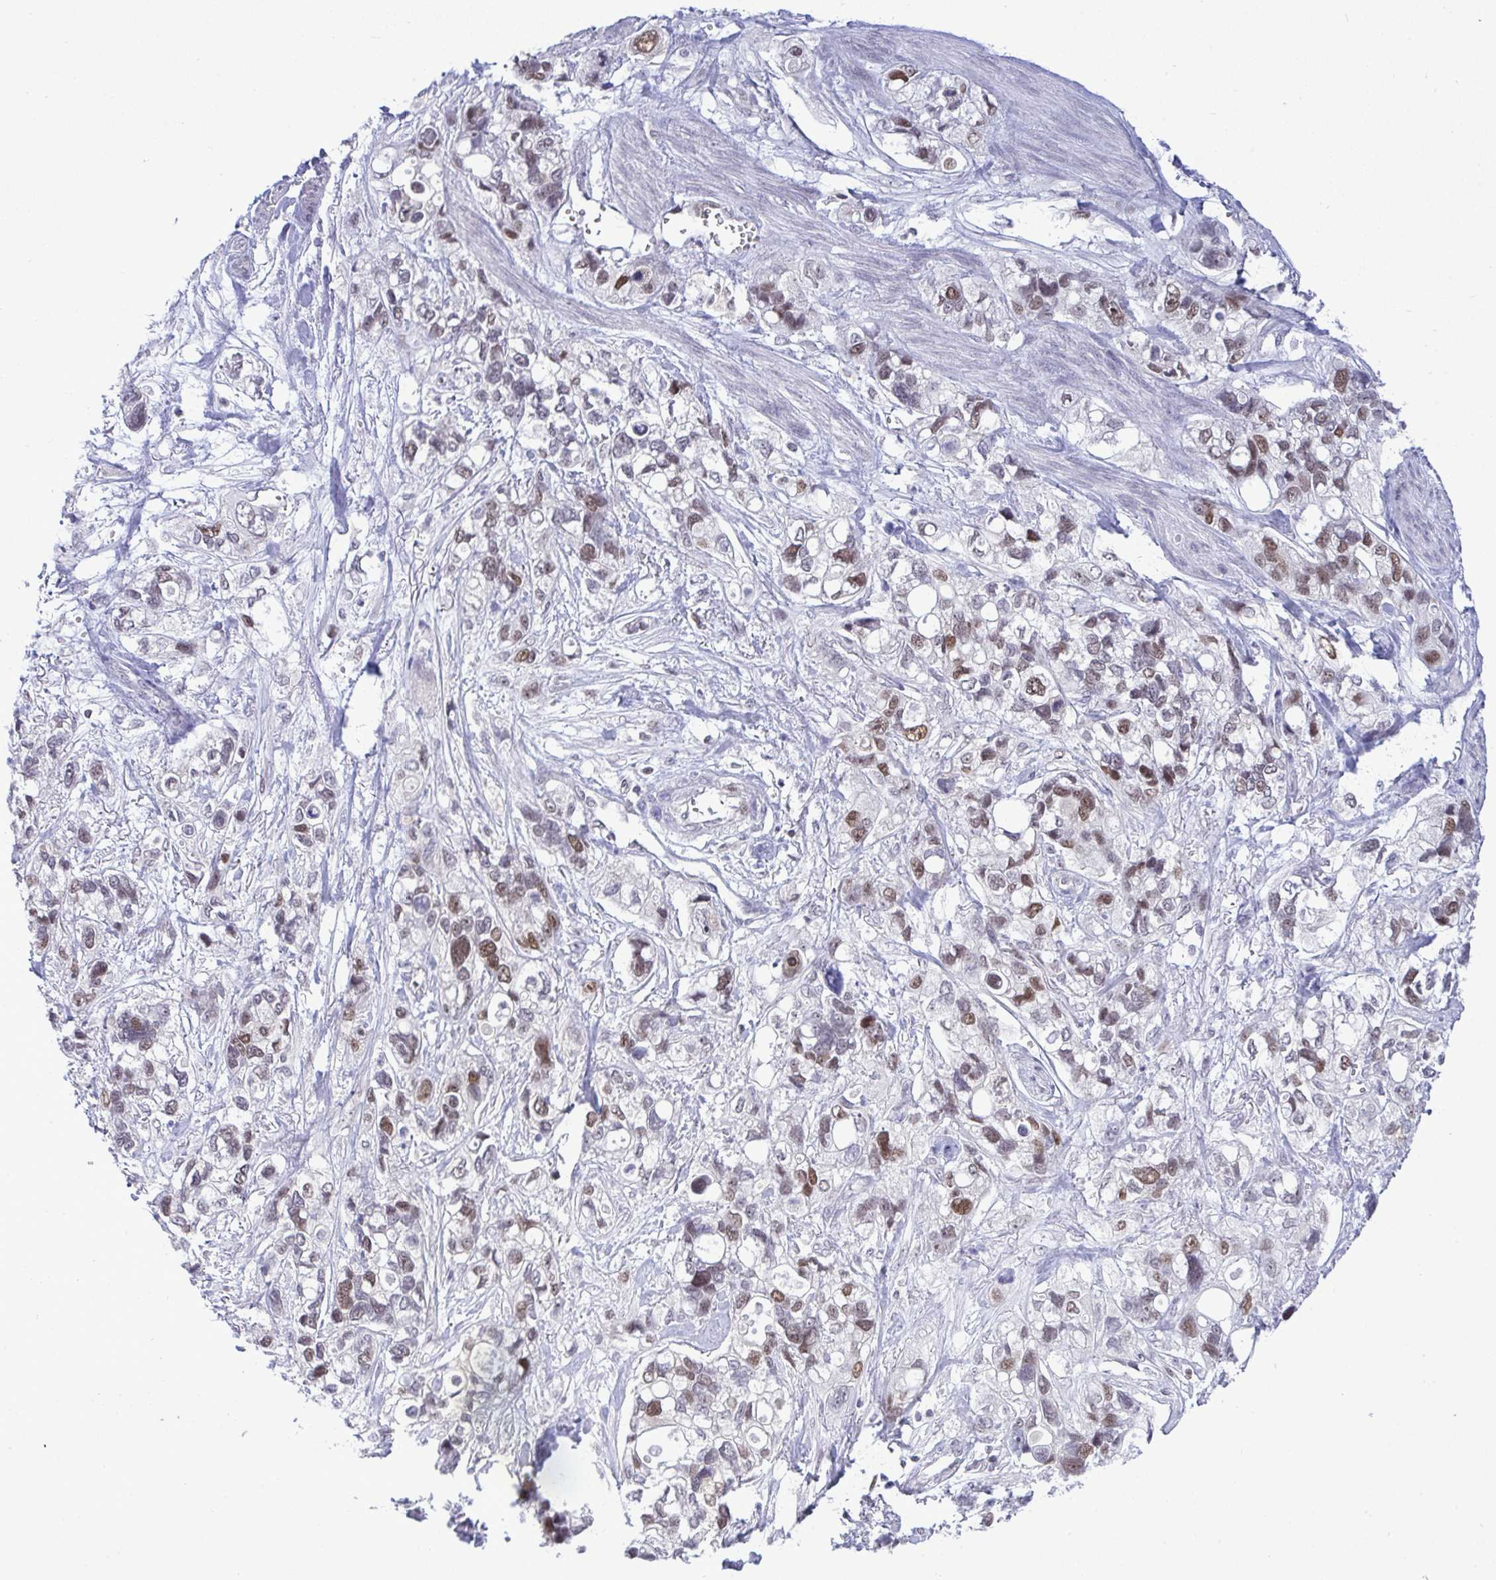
{"staining": {"intensity": "weak", "quantity": "25%-75%", "location": "nuclear"}, "tissue": "stomach cancer", "cell_type": "Tumor cells", "image_type": "cancer", "snomed": [{"axis": "morphology", "description": "Adenocarcinoma, NOS"}, {"axis": "topography", "description": "Stomach, upper"}], "caption": "Human stomach cancer stained with a brown dye displays weak nuclear positive expression in approximately 25%-75% of tumor cells.", "gene": "RFC4", "patient": {"sex": "female", "age": 81}}